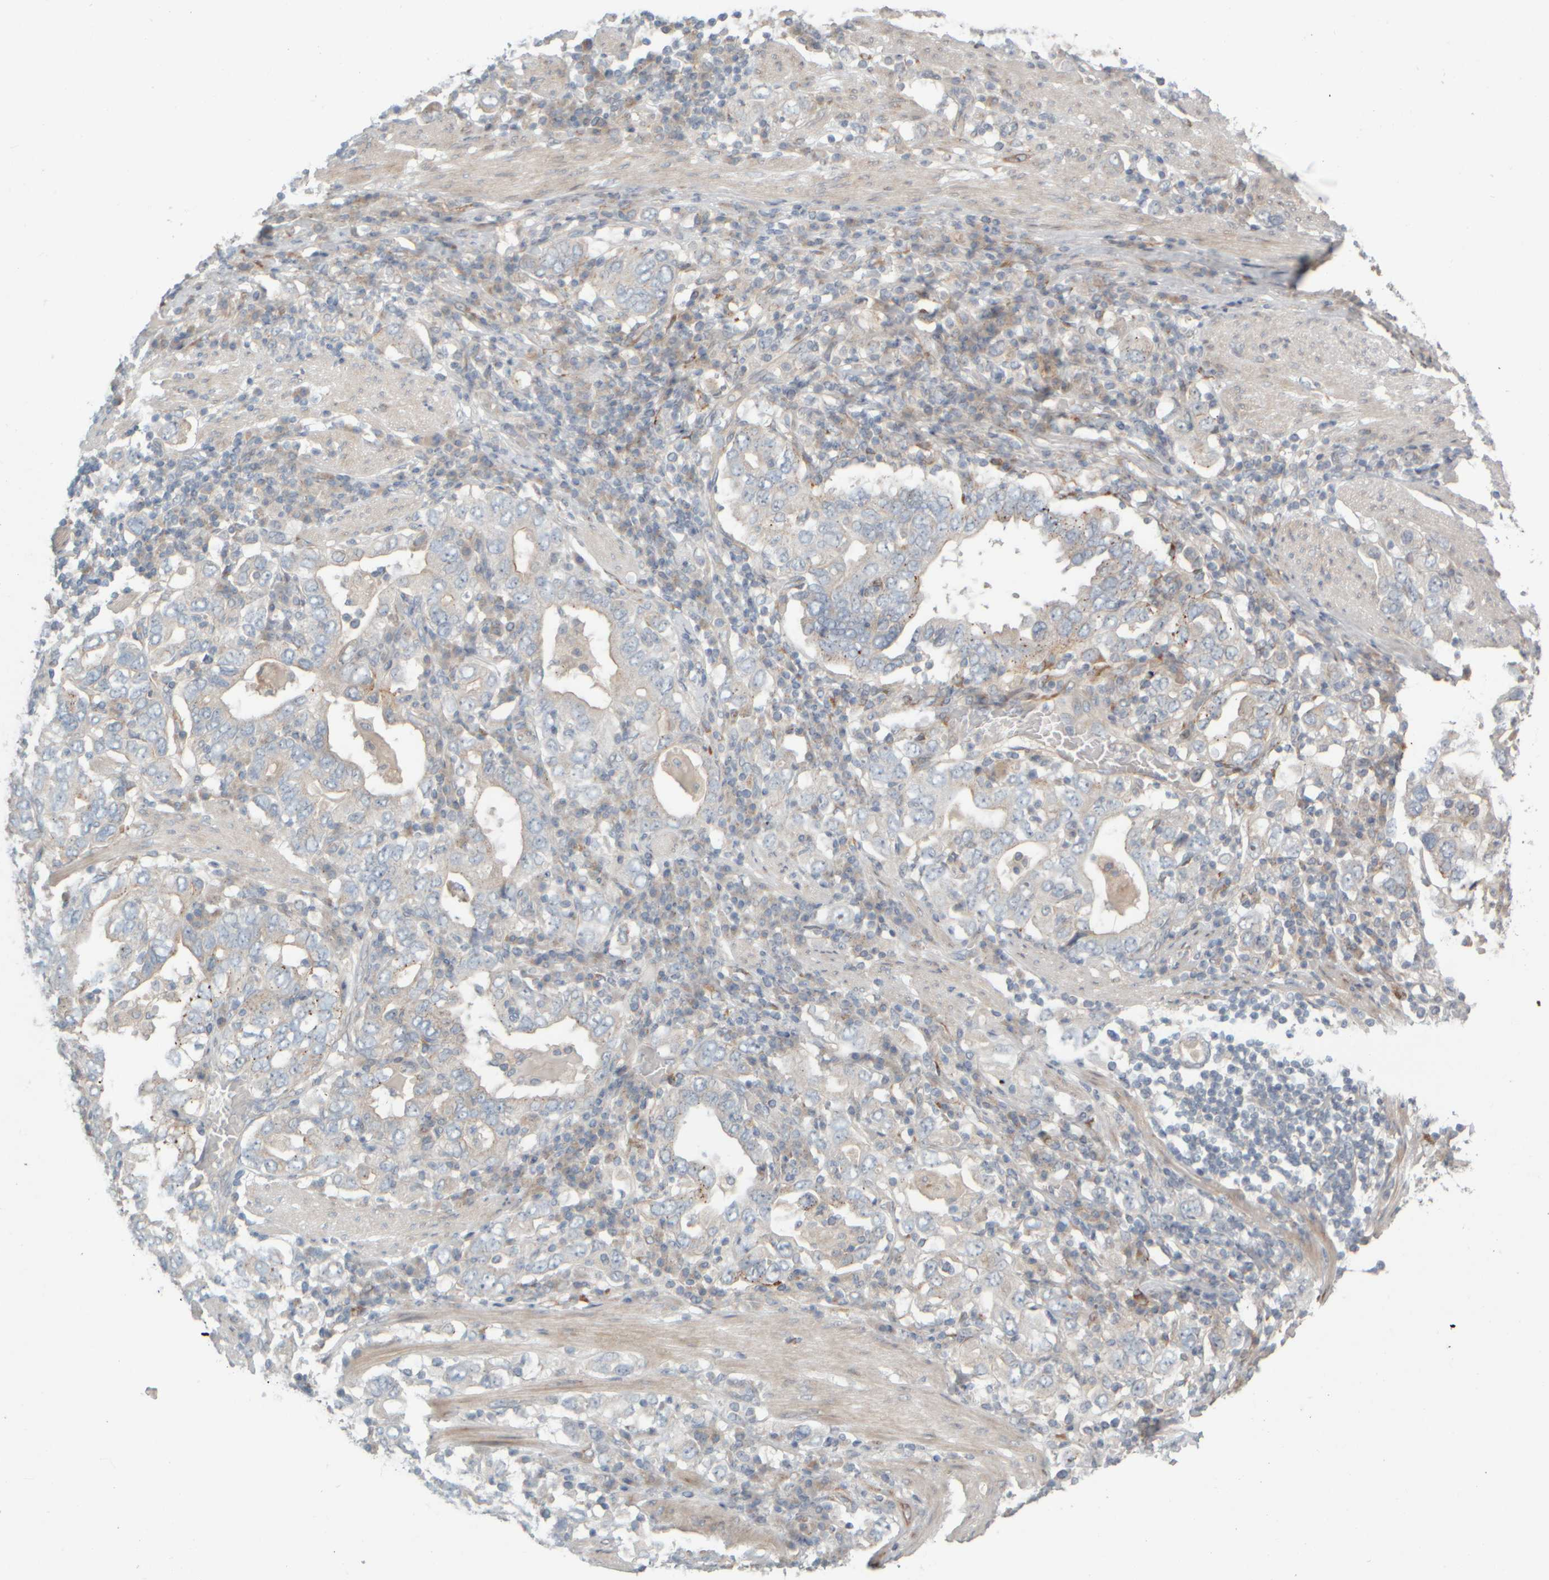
{"staining": {"intensity": "negative", "quantity": "none", "location": "none"}, "tissue": "stomach cancer", "cell_type": "Tumor cells", "image_type": "cancer", "snomed": [{"axis": "morphology", "description": "Adenocarcinoma, NOS"}, {"axis": "topography", "description": "Stomach, upper"}], "caption": "DAB (3,3'-diaminobenzidine) immunohistochemical staining of stomach adenocarcinoma displays no significant staining in tumor cells. (DAB immunohistochemistry with hematoxylin counter stain).", "gene": "HGS", "patient": {"sex": "male", "age": 62}}